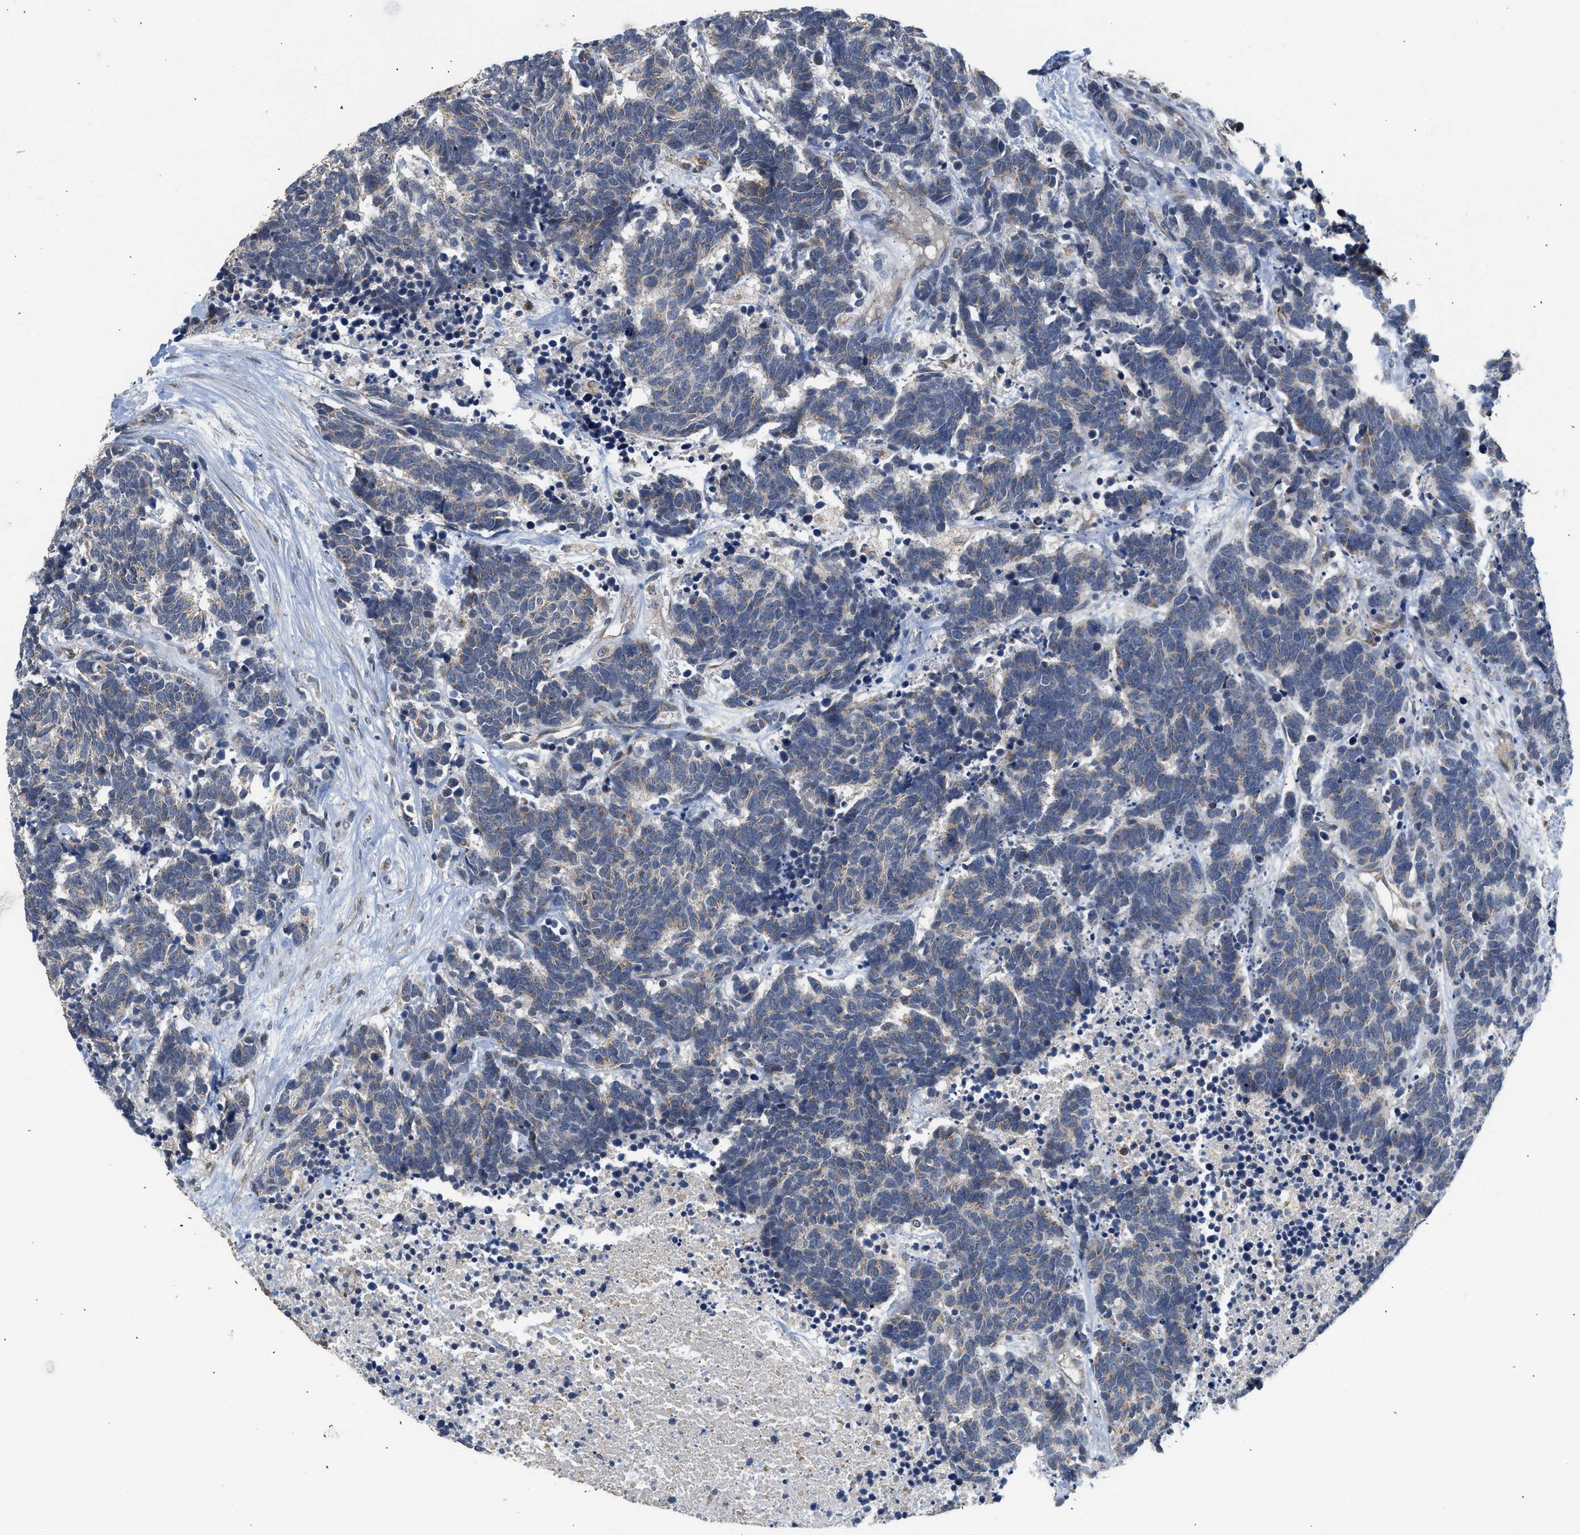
{"staining": {"intensity": "weak", "quantity": "25%-75%", "location": "cytoplasmic/membranous"}, "tissue": "carcinoid", "cell_type": "Tumor cells", "image_type": "cancer", "snomed": [{"axis": "morphology", "description": "Carcinoma, NOS"}, {"axis": "morphology", "description": "Carcinoid, malignant, NOS"}, {"axis": "topography", "description": "Urinary bladder"}], "caption": "Immunohistochemistry (IHC) staining of carcinoma, which displays low levels of weak cytoplasmic/membranous staining in approximately 25%-75% of tumor cells indicating weak cytoplasmic/membranous protein staining. The staining was performed using DAB (3,3'-diaminobenzidine) (brown) for protein detection and nuclei were counterstained in hematoxylin (blue).", "gene": "PIM1", "patient": {"sex": "male", "age": 57}}